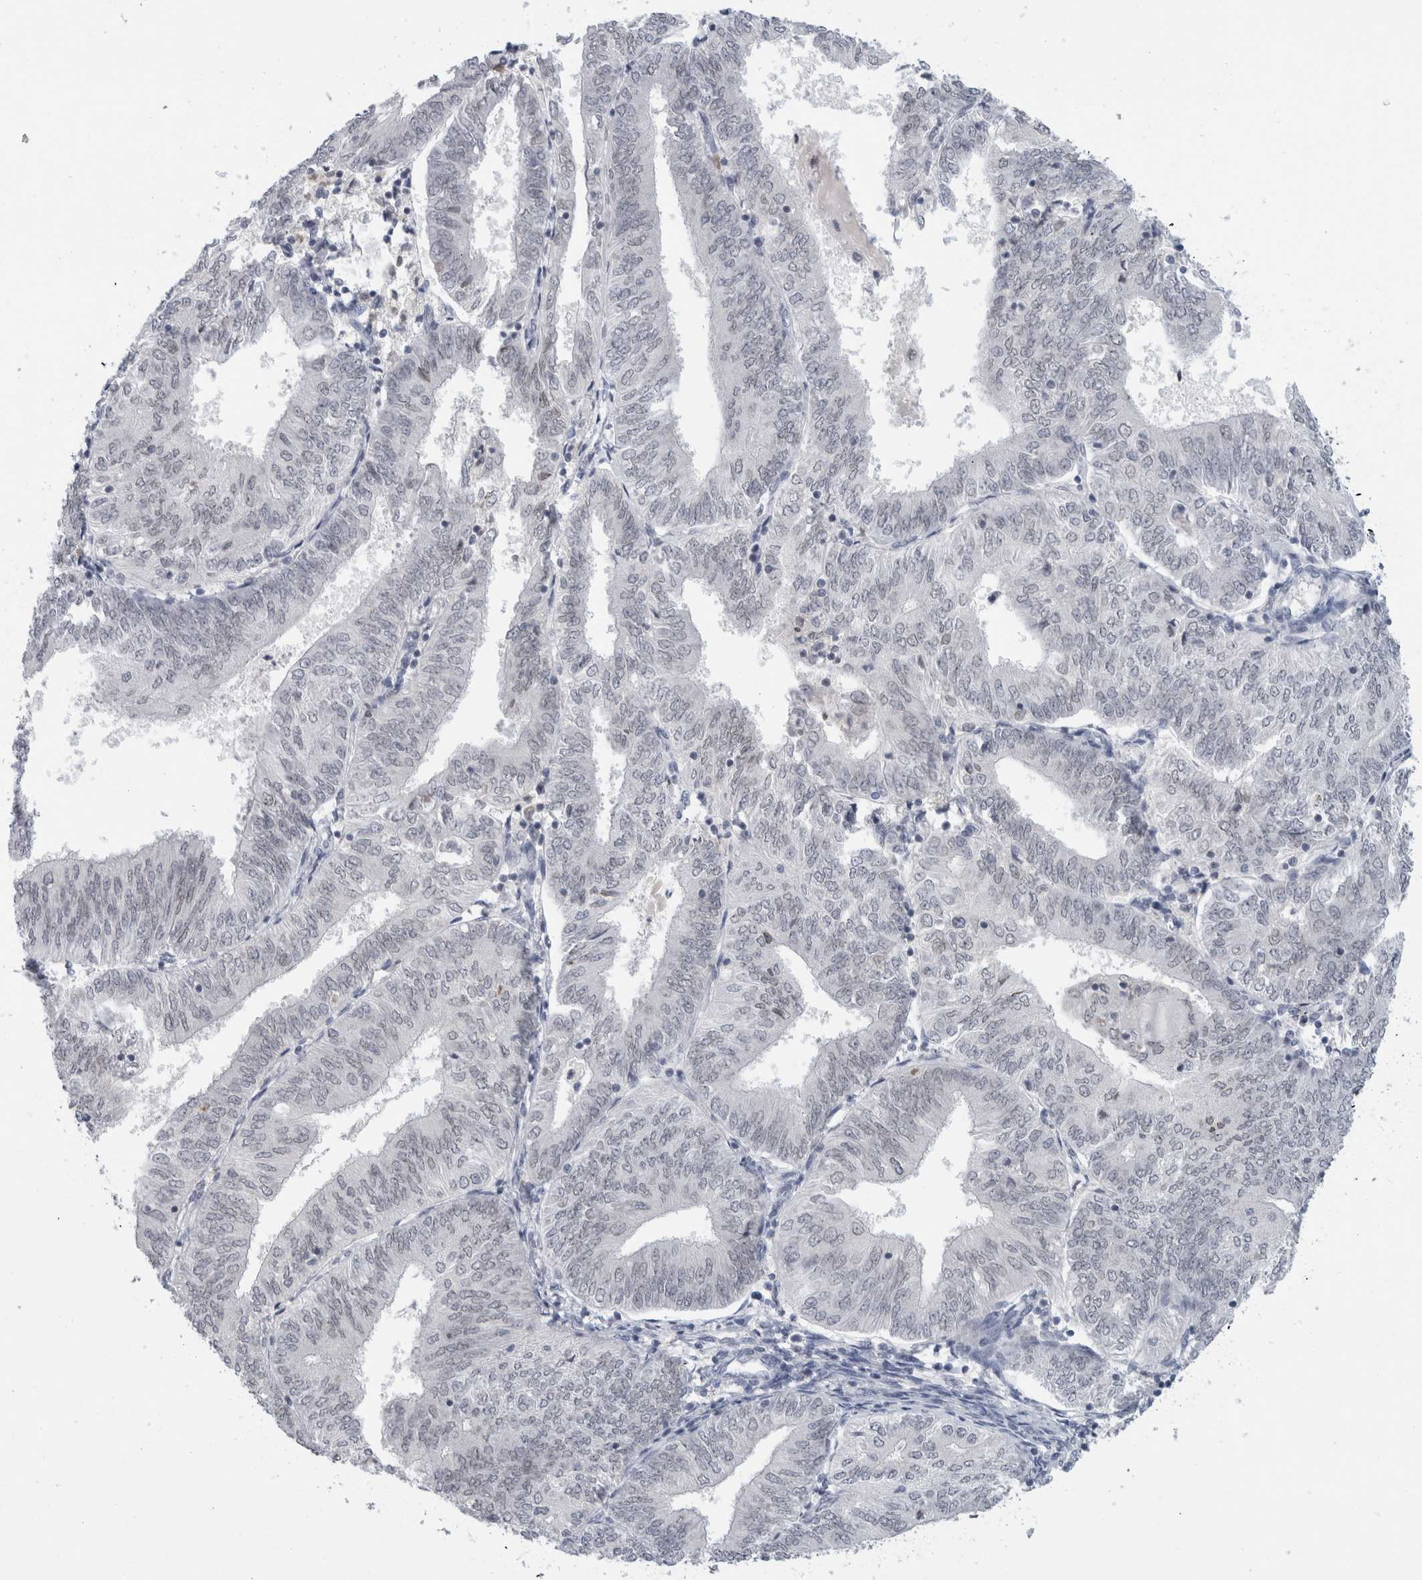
{"staining": {"intensity": "negative", "quantity": "none", "location": "none"}, "tissue": "endometrial cancer", "cell_type": "Tumor cells", "image_type": "cancer", "snomed": [{"axis": "morphology", "description": "Adenocarcinoma, NOS"}, {"axis": "topography", "description": "Endometrium"}], "caption": "An image of human endometrial cancer is negative for staining in tumor cells.", "gene": "ZNF770", "patient": {"sex": "female", "age": 58}}